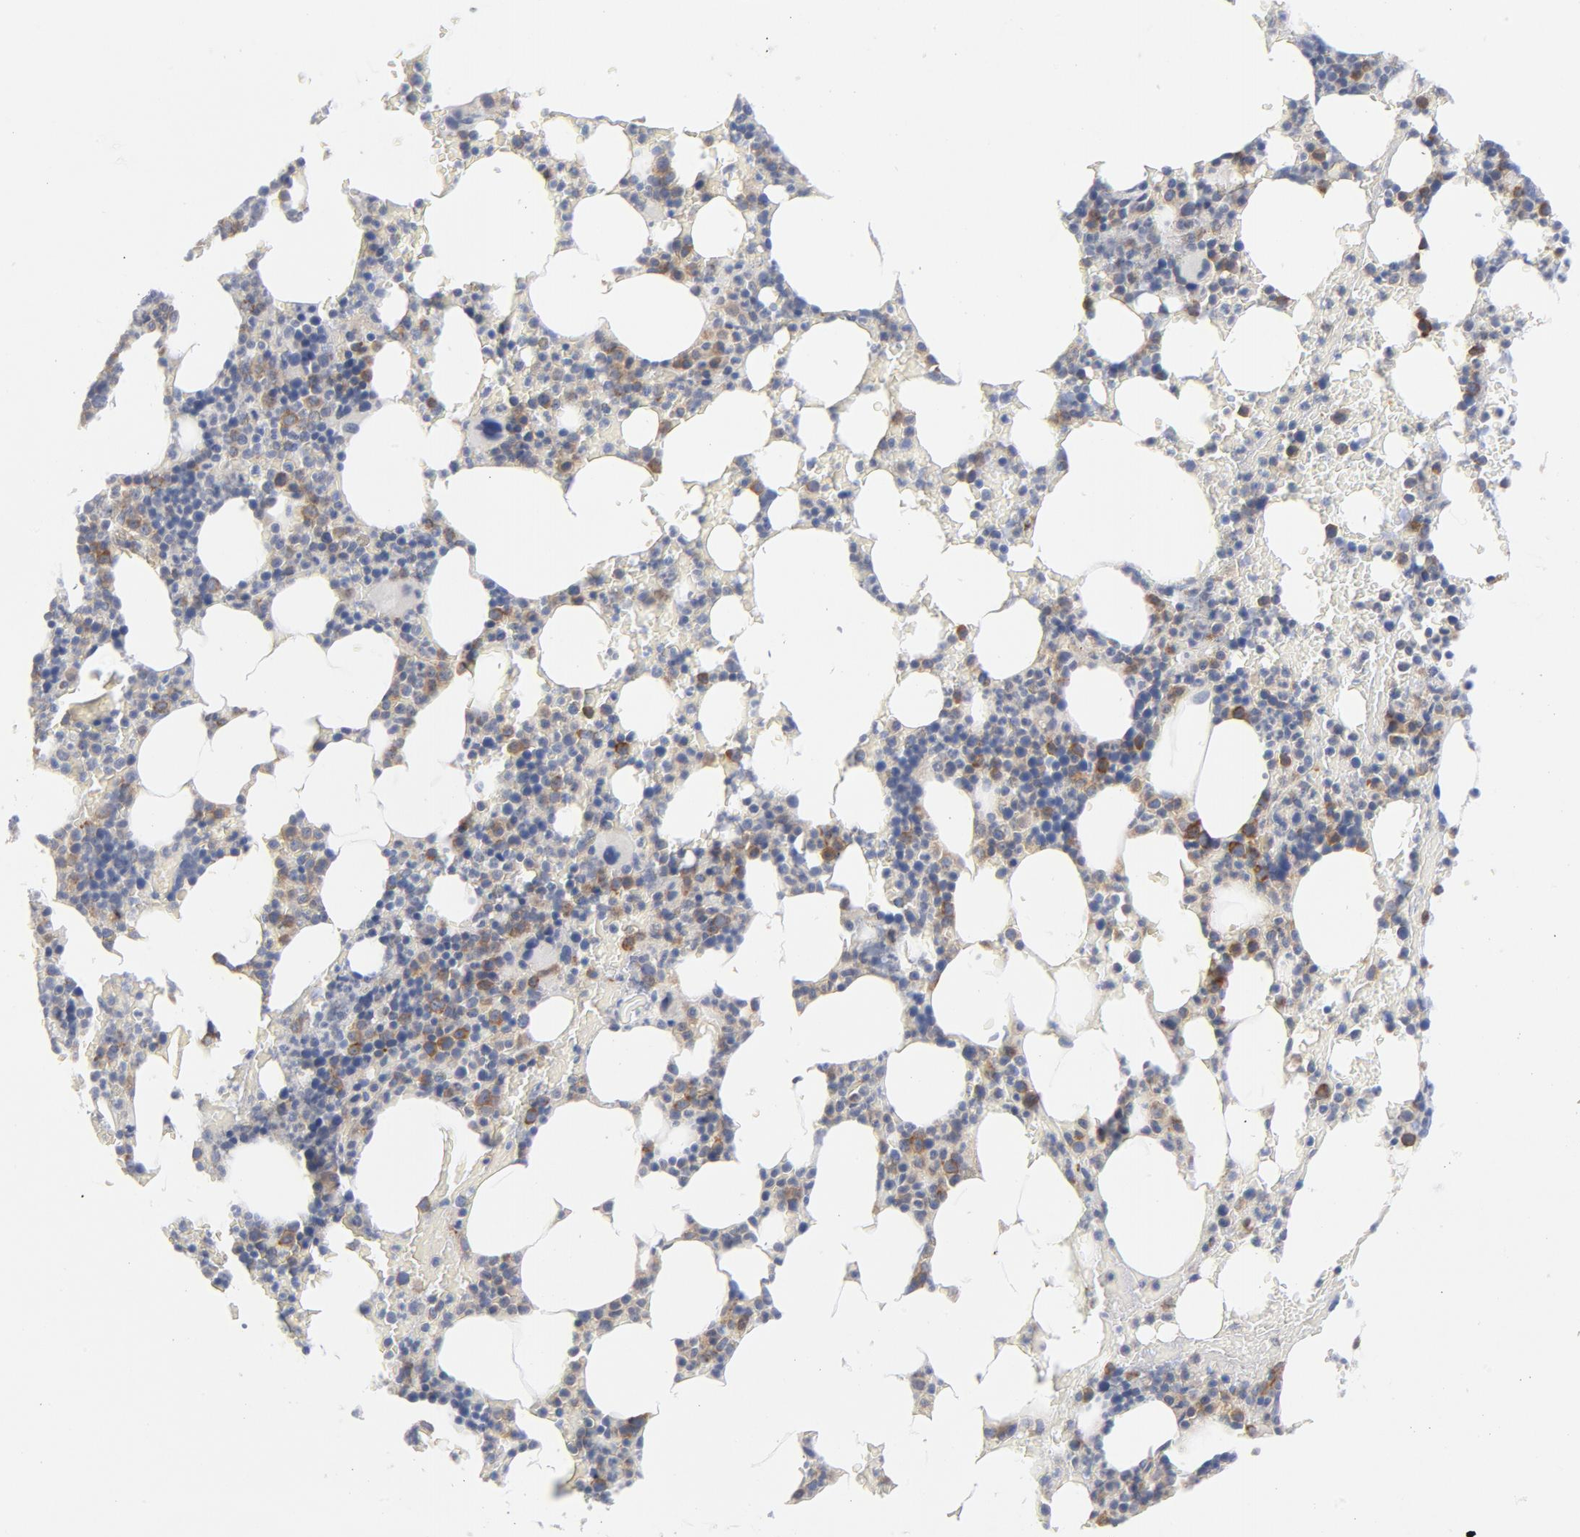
{"staining": {"intensity": "moderate", "quantity": "<25%", "location": "cytoplasmic/membranous"}, "tissue": "bone marrow", "cell_type": "Hematopoietic cells", "image_type": "normal", "snomed": [{"axis": "morphology", "description": "Normal tissue, NOS"}, {"axis": "topography", "description": "Bone marrow"}], "caption": "Normal bone marrow shows moderate cytoplasmic/membranous expression in about <25% of hematopoietic cells, visualized by immunohistochemistry.", "gene": "CD86", "patient": {"sex": "female", "age": 66}}